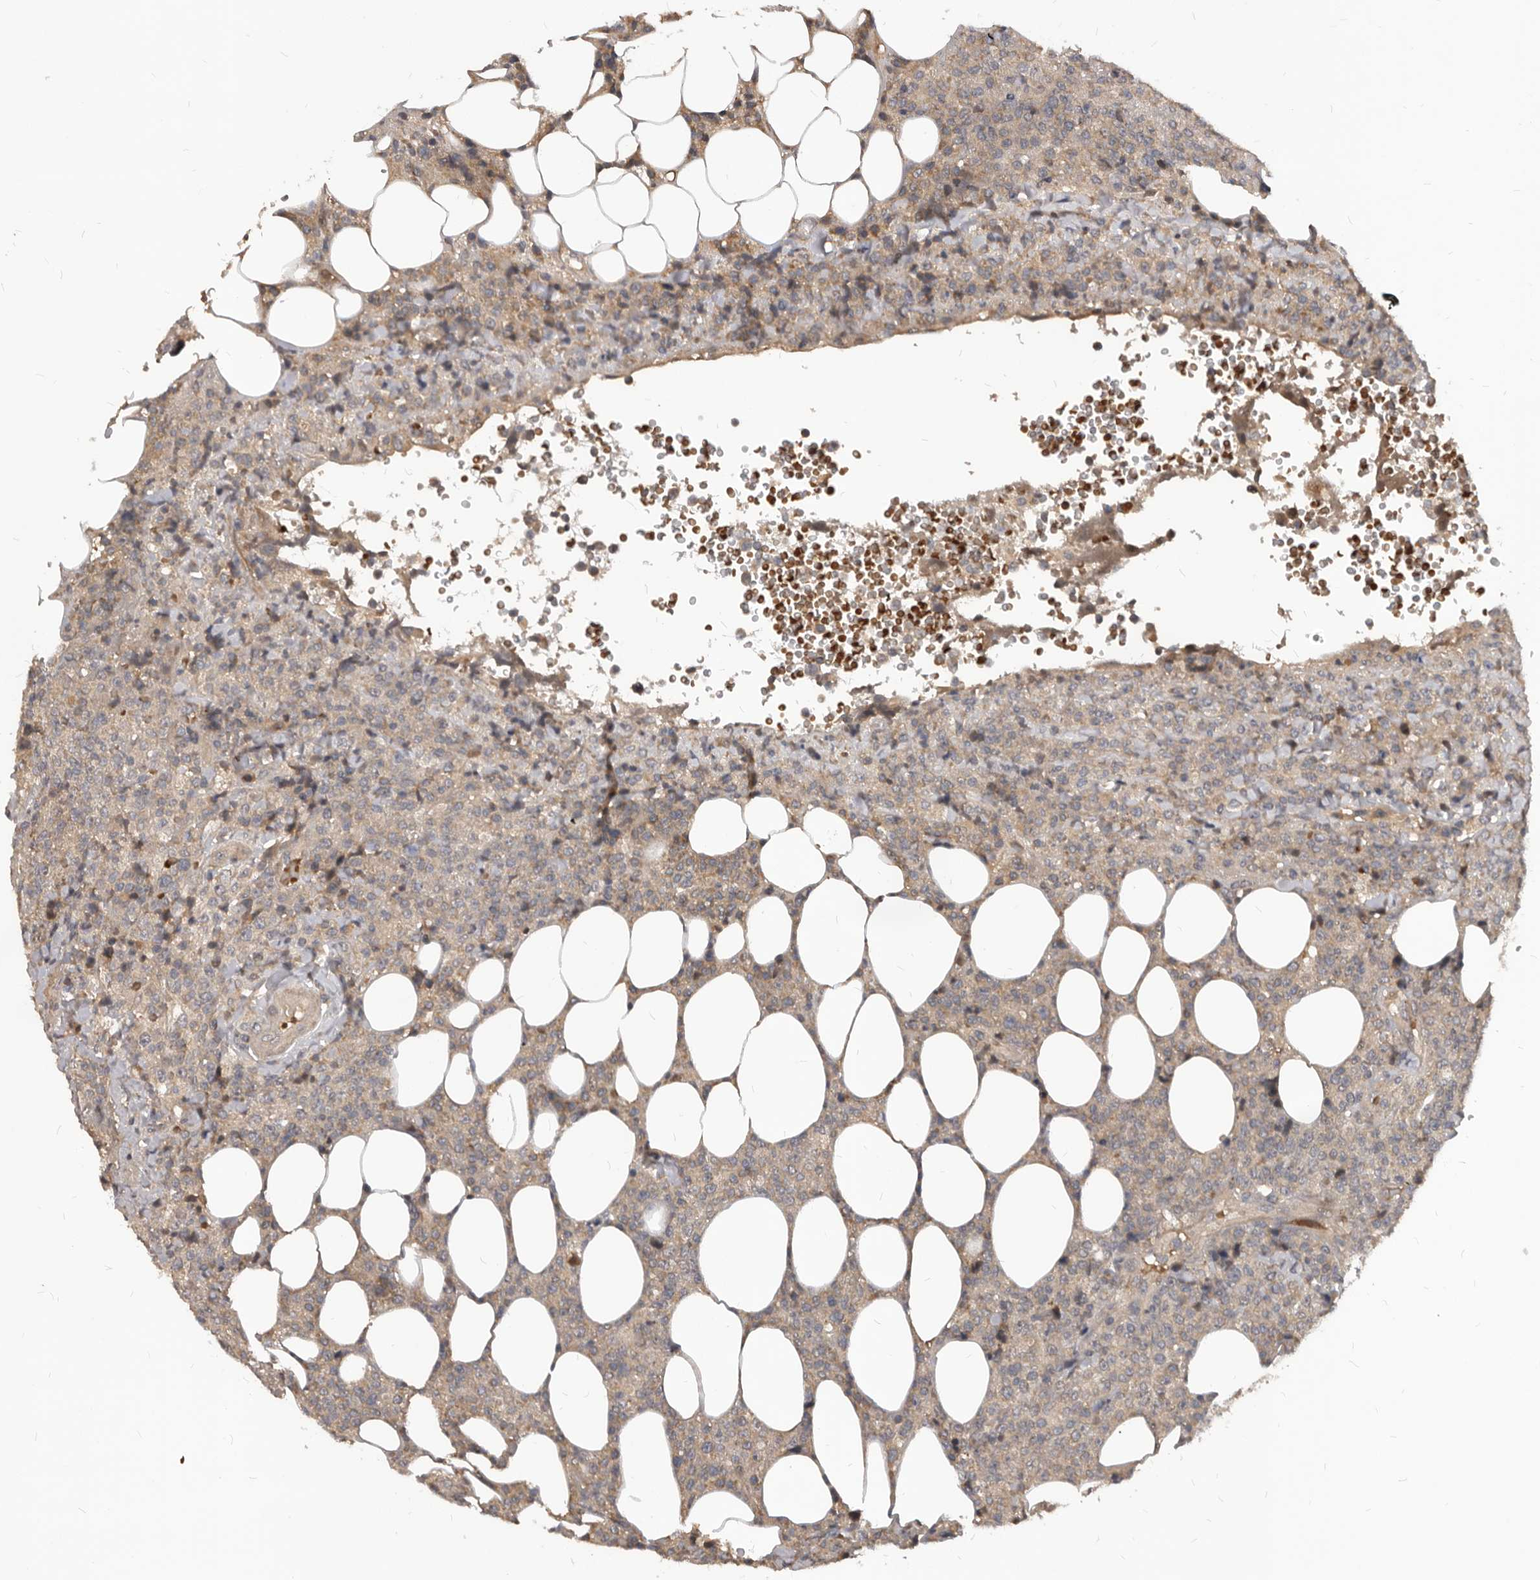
{"staining": {"intensity": "weak", "quantity": "<25%", "location": "cytoplasmic/membranous"}, "tissue": "lymphoma", "cell_type": "Tumor cells", "image_type": "cancer", "snomed": [{"axis": "morphology", "description": "Malignant lymphoma, non-Hodgkin's type, High grade"}, {"axis": "topography", "description": "Lymph node"}], "caption": "Micrograph shows no protein positivity in tumor cells of high-grade malignant lymphoma, non-Hodgkin's type tissue.", "gene": "GABPB2", "patient": {"sex": "male", "age": 13}}